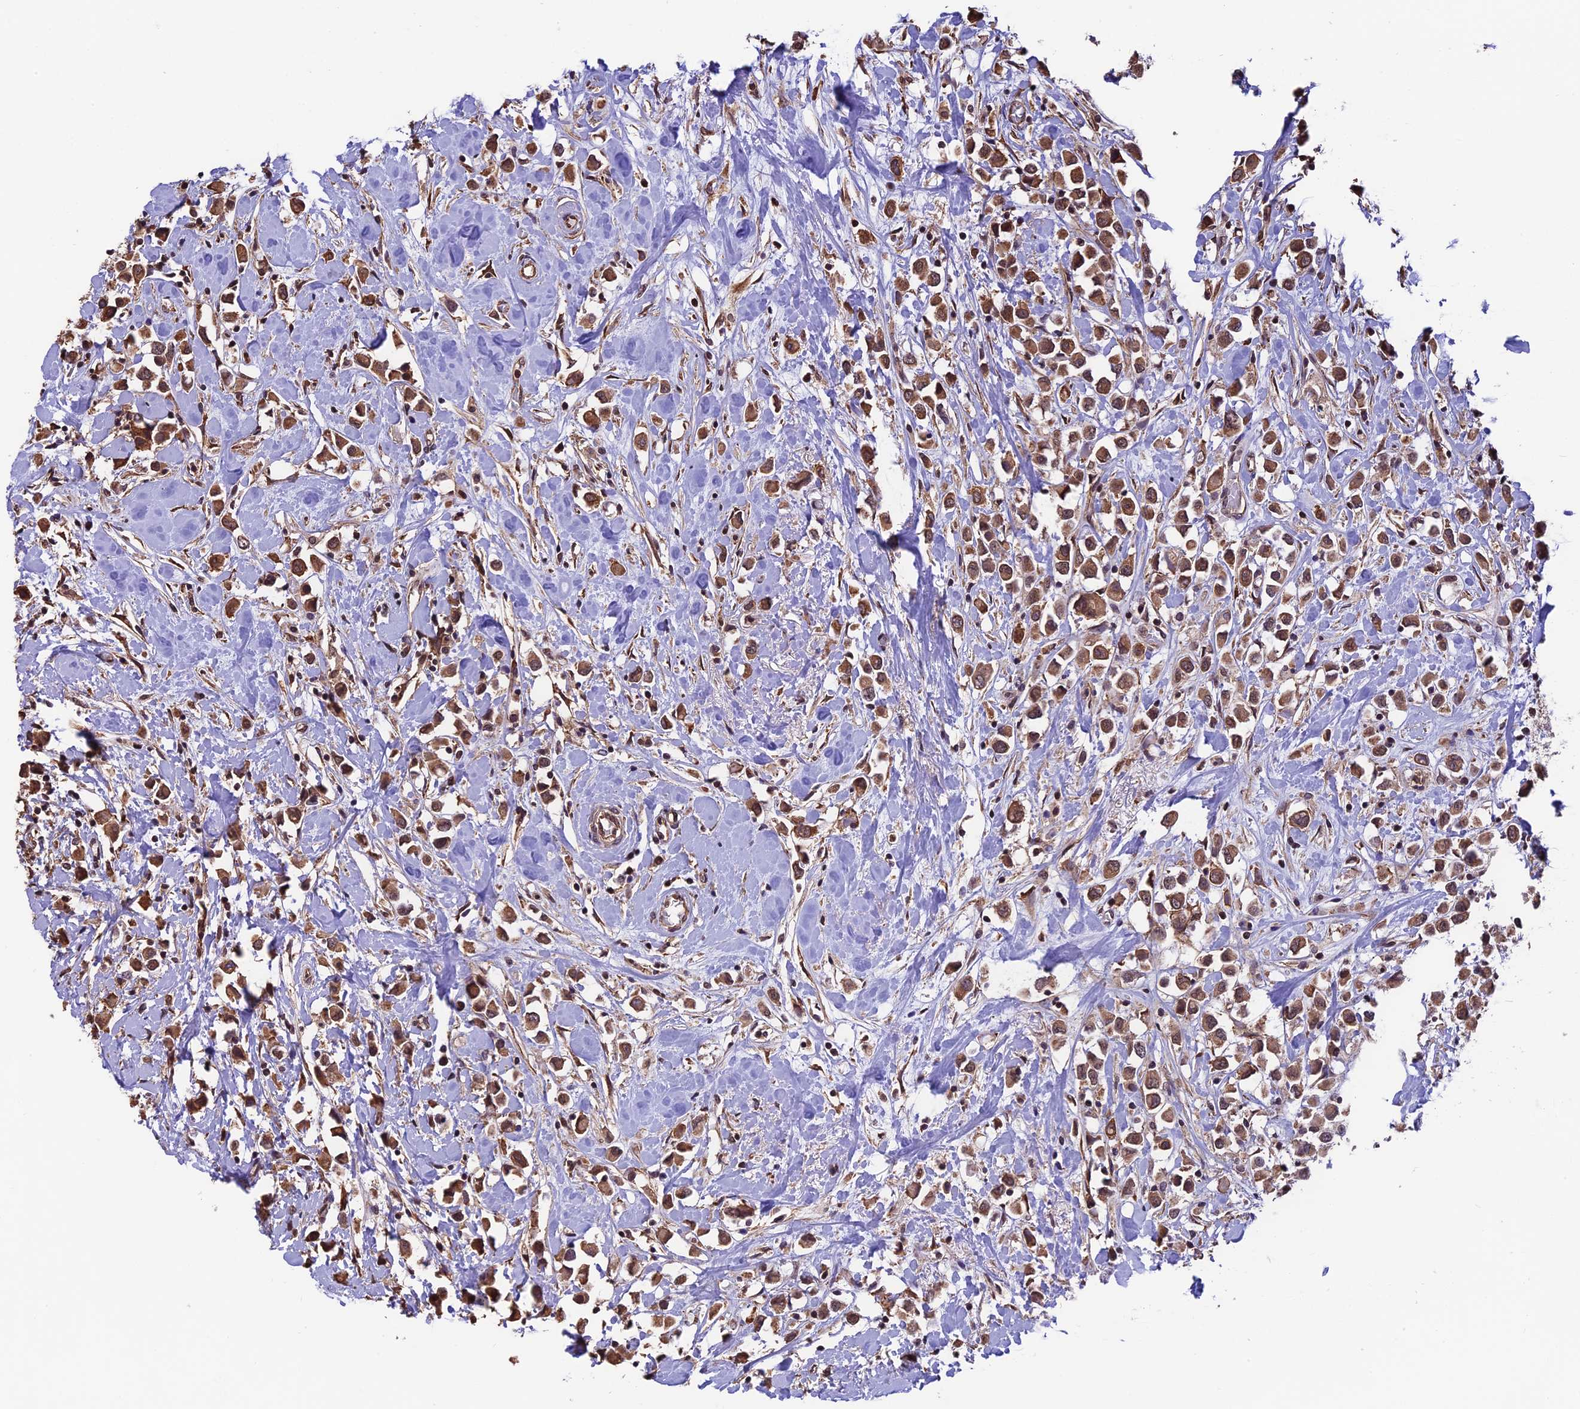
{"staining": {"intensity": "moderate", "quantity": ">75%", "location": "cytoplasmic/membranous,nuclear"}, "tissue": "breast cancer", "cell_type": "Tumor cells", "image_type": "cancer", "snomed": [{"axis": "morphology", "description": "Duct carcinoma"}, {"axis": "topography", "description": "Breast"}], "caption": "This is a histology image of immunohistochemistry (IHC) staining of breast cancer, which shows moderate staining in the cytoplasmic/membranous and nuclear of tumor cells.", "gene": "ZC3H4", "patient": {"sex": "female", "age": 61}}